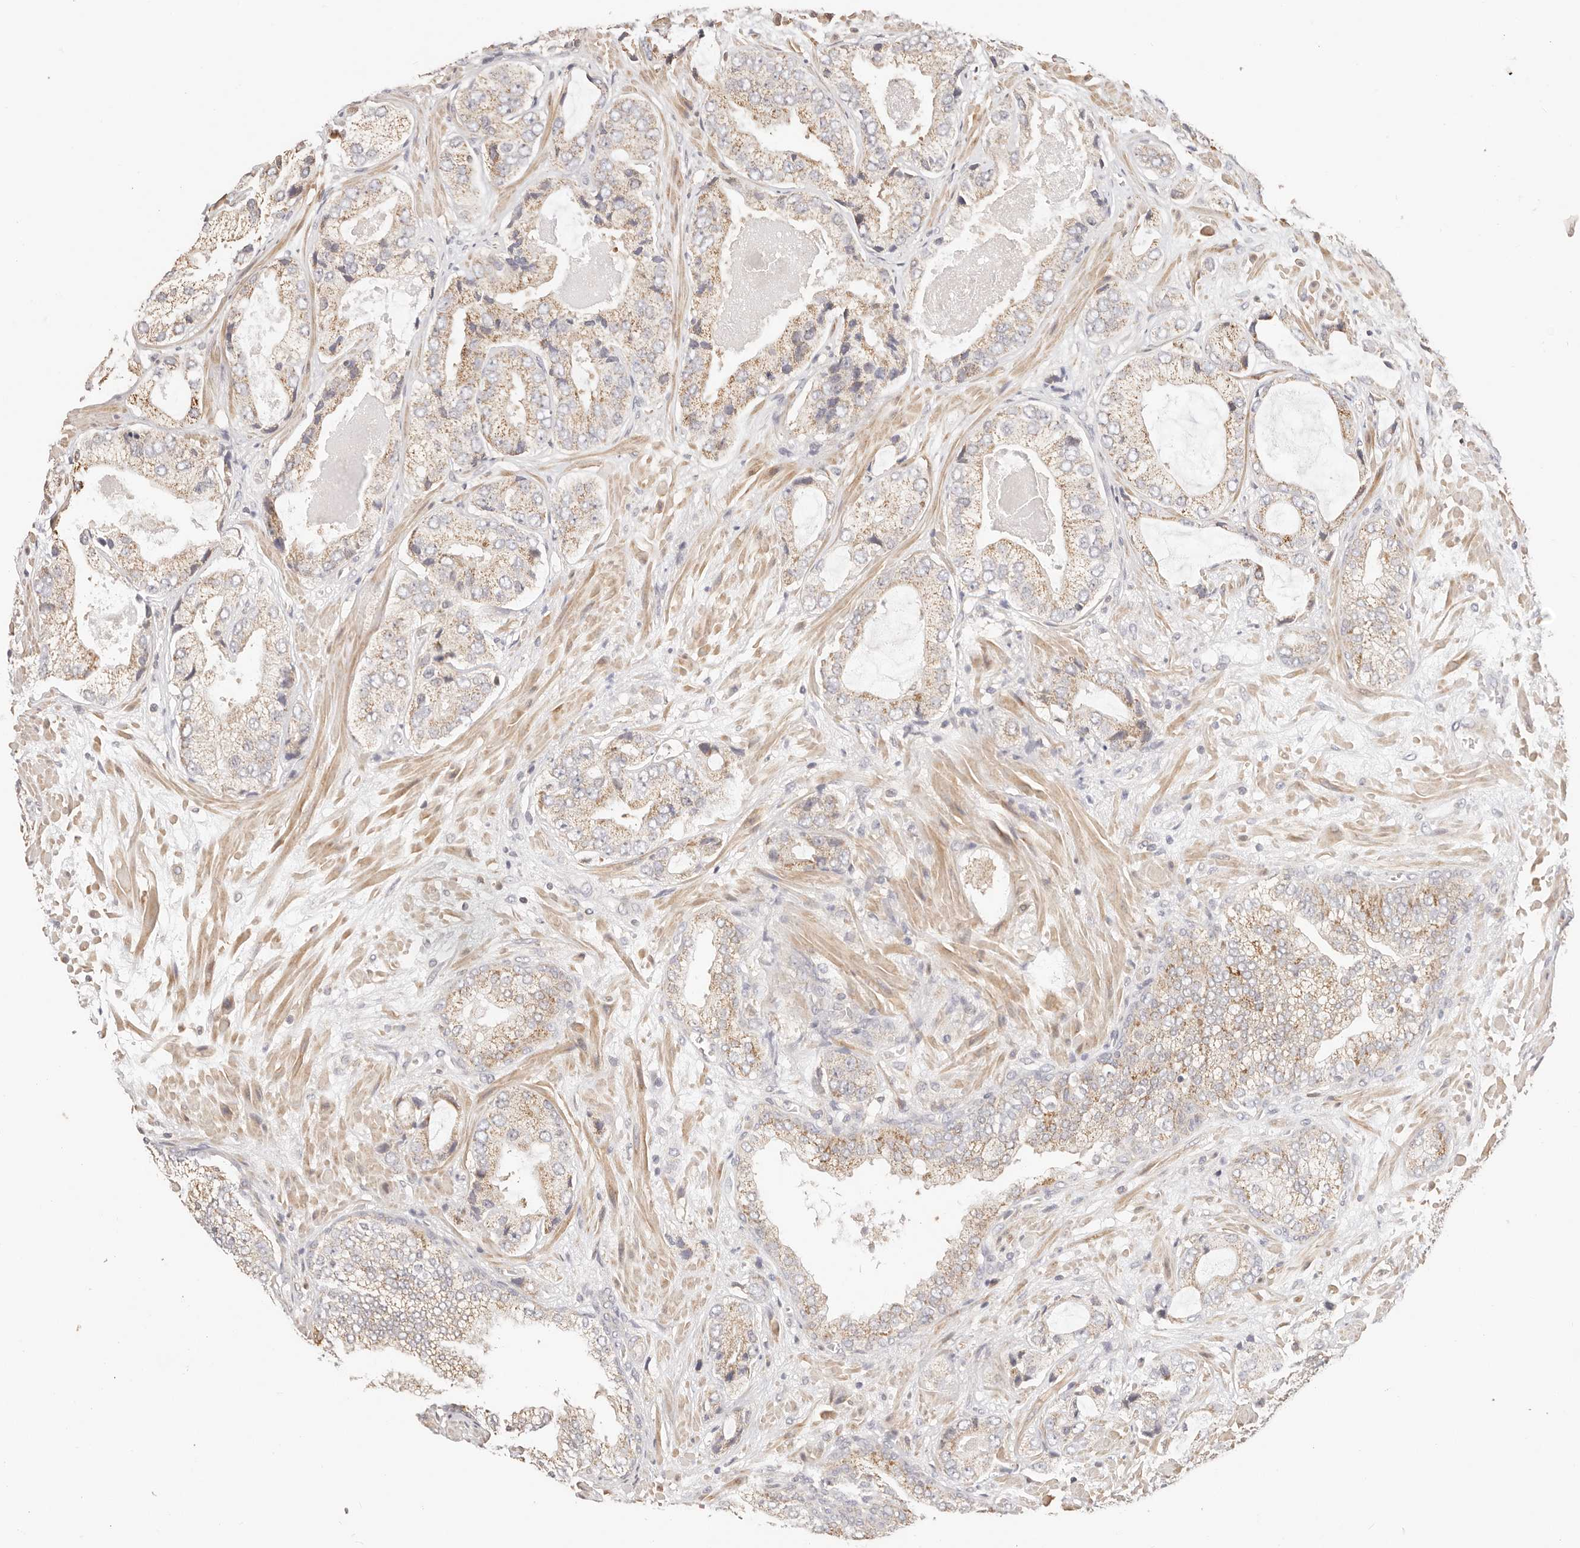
{"staining": {"intensity": "moderate", "quantity": "25%-75%", "location": "cytoplasmic/membranous"}, "tissue": "prostate cancer", "cell_type": "Tumor cells", "image_type": "cancer", "snomed": [{"axis": "morphology", "description": "Normal tissue, NOS"}, {"axis": "morphology", "description": "Adenocarcinoma, High grade"}, {"axis": "topography", "description": "Prostate"}, {"axis": "topography", "description": "Peripheral nerve tissue"}], "caption": "Prostate cancer (adenocarcinoma (high-grade)) was stained to show a protein in brown. There is medium levels of moderate cytoplasmic/membranous expression in about 25%-75% of tumor cells. (DAB IHC with brightfield microscopy, high magnification).", "gene": "KCMF1", "patient": {"sex": "male", "age": 59}}